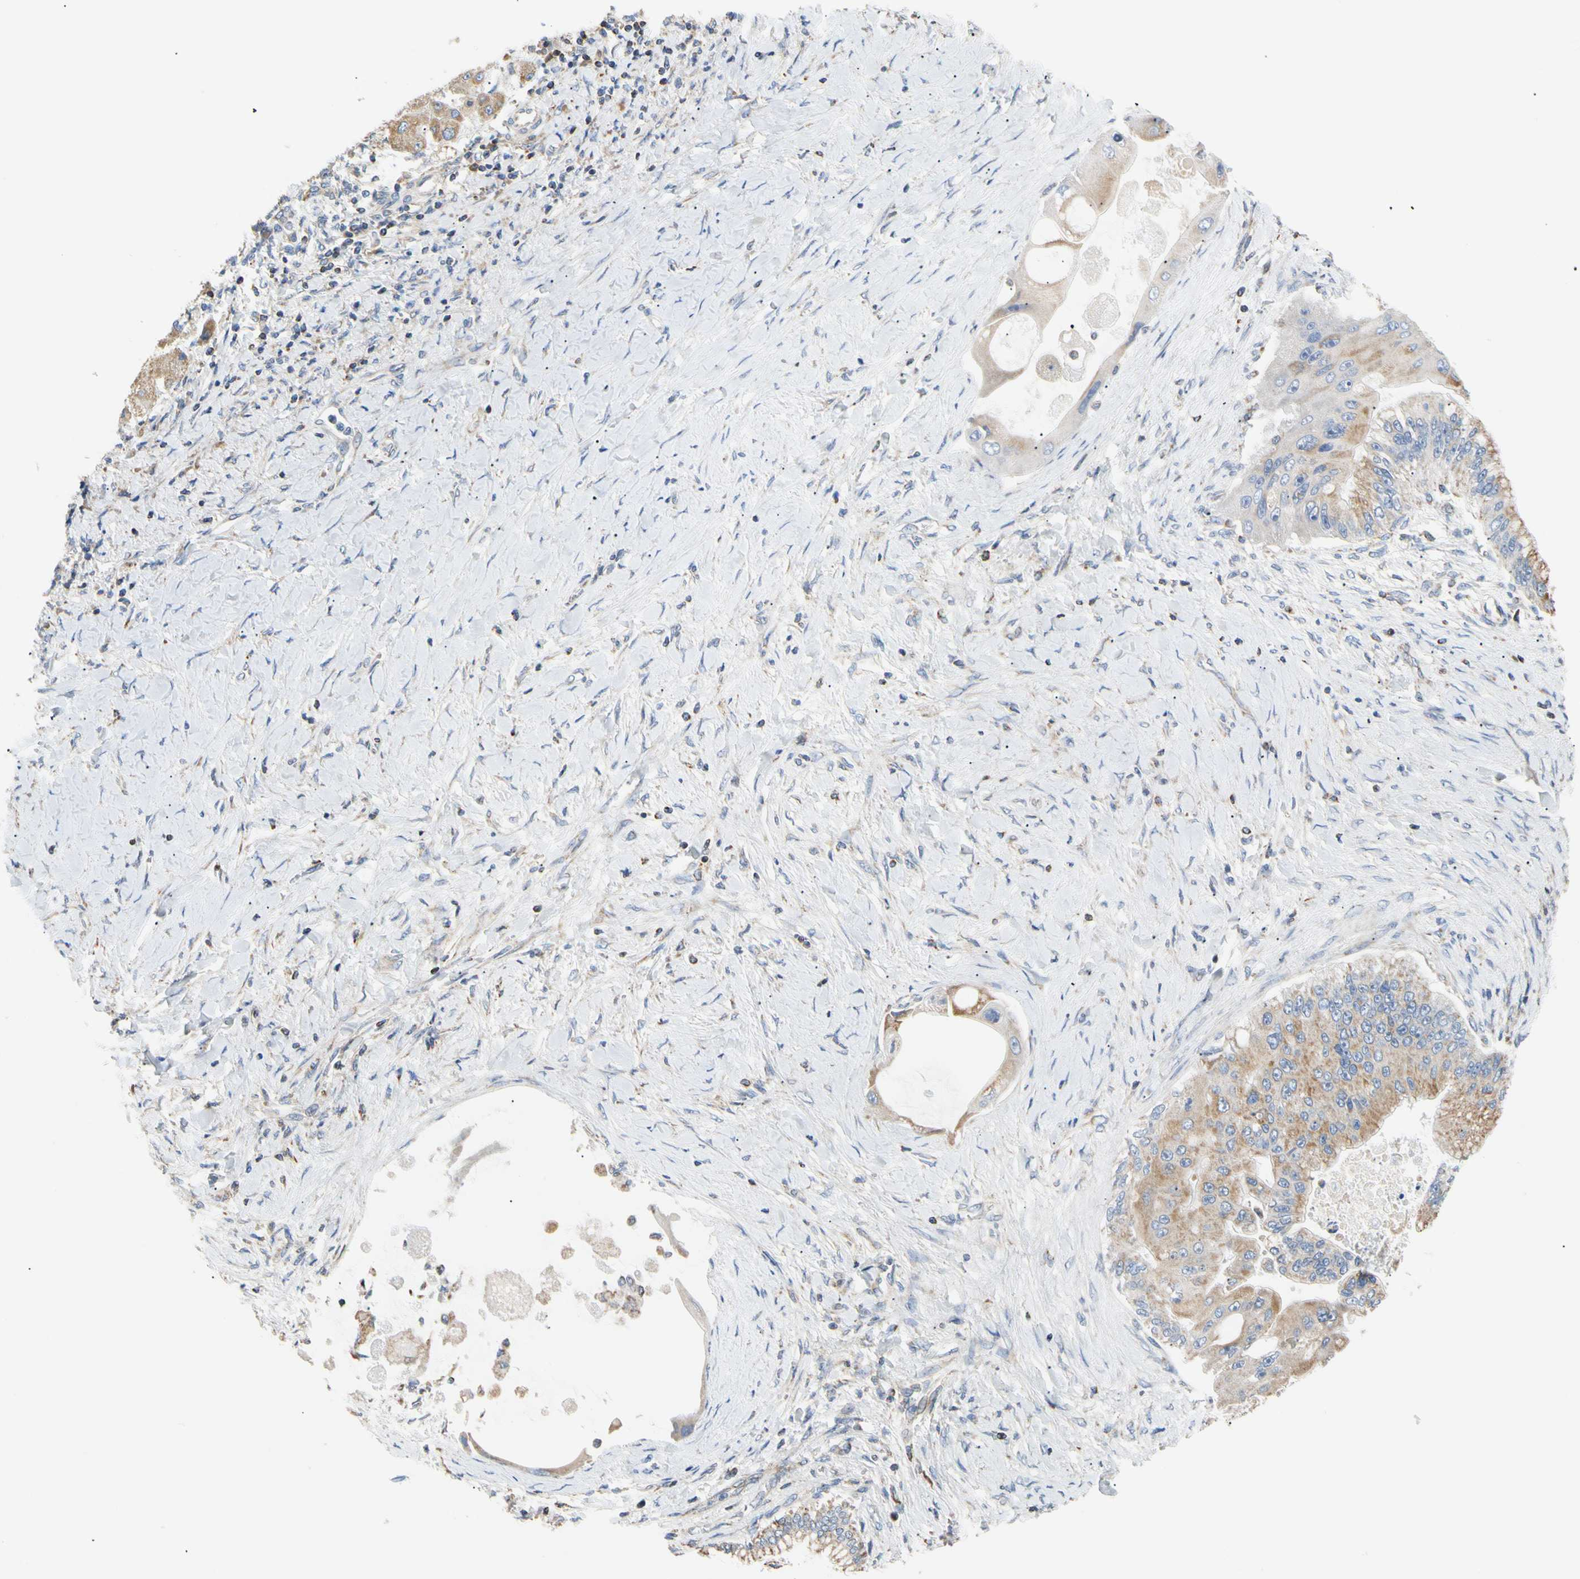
{"staining": {"intensity": "moderate", "quantity": ">75%", "location": "cytoplasmic/membranous"}, "tissue": "liver cancer", "cell_type": "Tumor cells", "image_type": "cancer", "snomed": [{"axis": "morphology", "description": "Normal tissue, NOS"}, {"axis": "morphology", "description": "Cholangiocarcinoma"}, {"axis": "topography", "description": "Liver"}, {"axis": "topography", "description": "Peripheral nerve tissue"}], "caption": "Approximately >75% of tumor cells in human liver cholangiocarcinoma exhibit moderate cytoplasmic/membranous protein positivity as visualized by brown immunohistochemical staining.", "gene": "PLGRKT", "patient": {"sex": "male", "age": 50}}